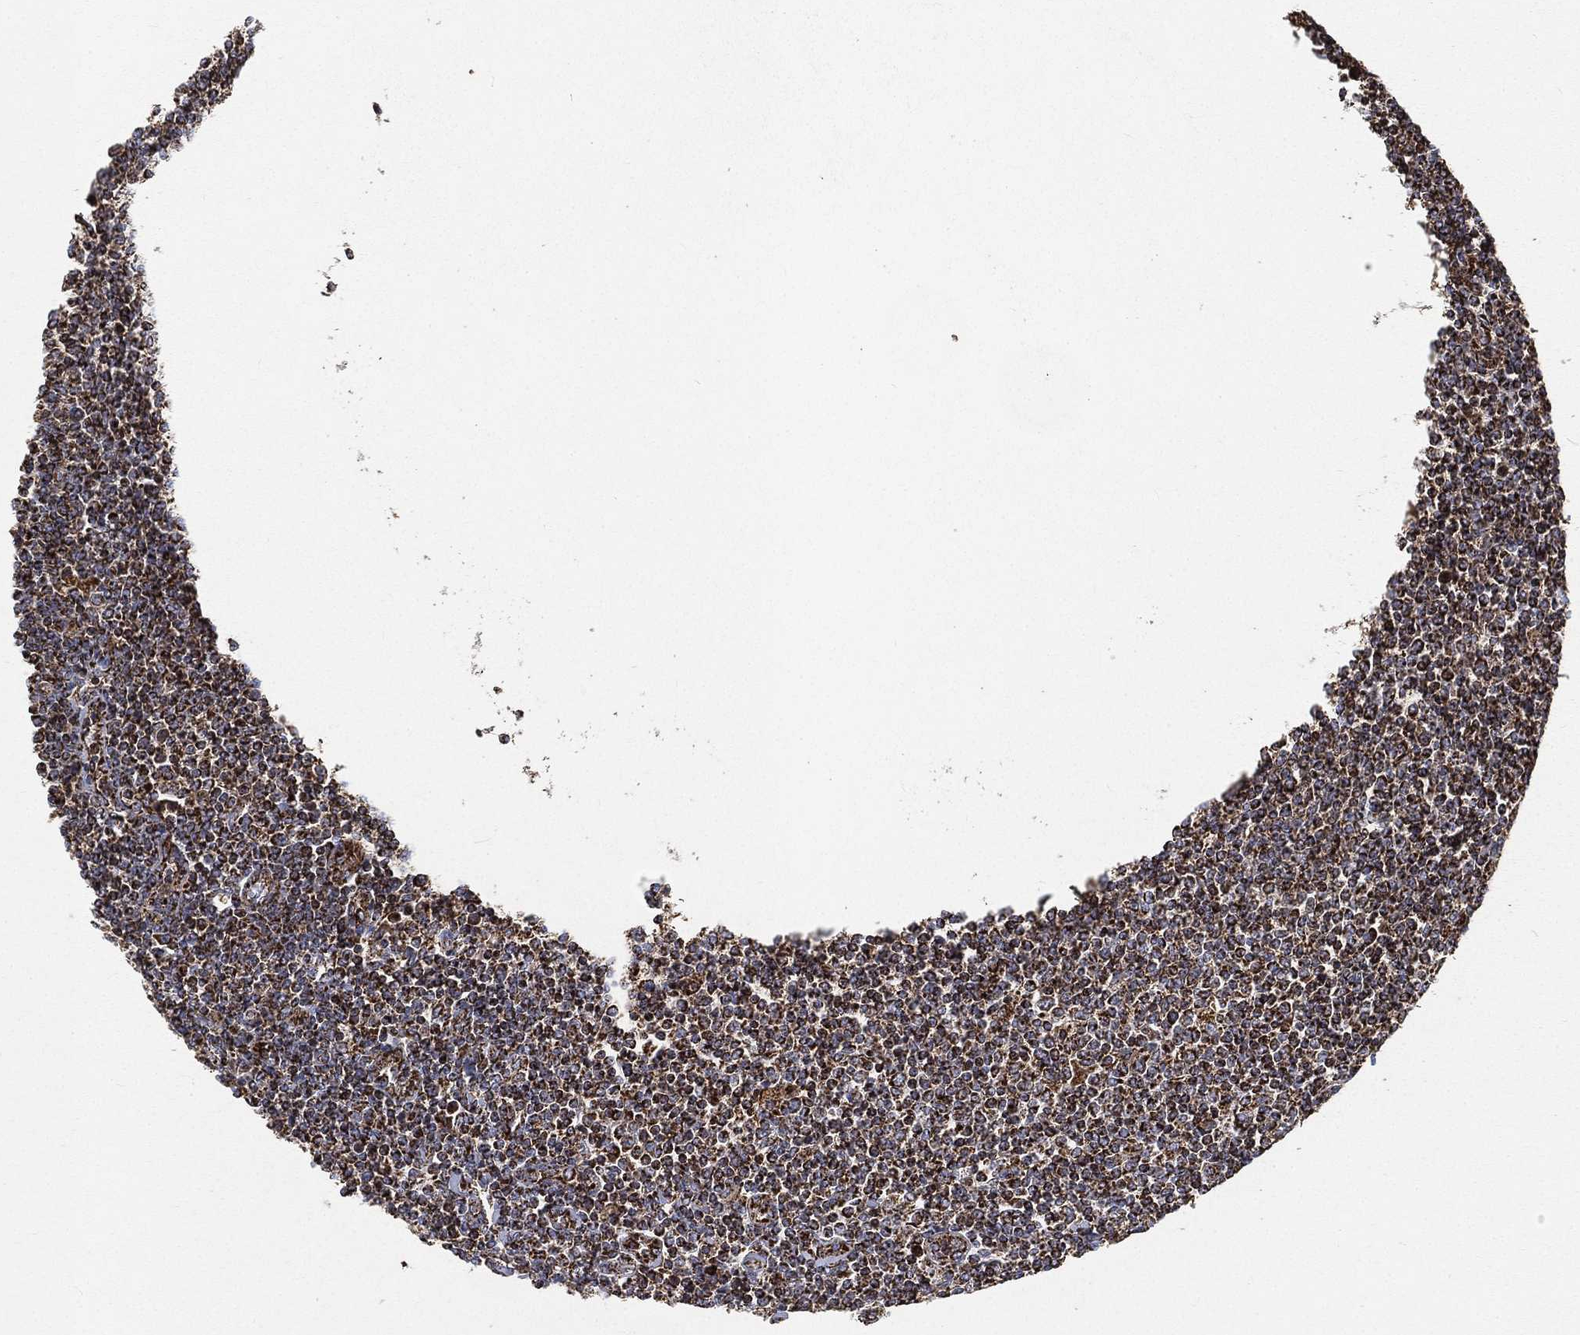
{"staining": {"intensity": "strong", "quantity": "25%-75%", "location": "cytoplasmic/membranous"}, "tissue": "lymphoma", "cell_type": "Tumor cells", "image_type": "cancer", "snomed": [{"axis": "morphology", "description": "Malignant lymphoma, non-Hodgkin's type, Low grade"}, {"axis": "topography", "description": "Lymph node"}], "caption": "Immunohistochemical staining of human lymphoma demonstrates strong cytoplasmic/membranous protein expression in about 25%-75% of tumor cells.", "gene": "SLC38A7", "patient": {"sex": "male", "age": 52}}